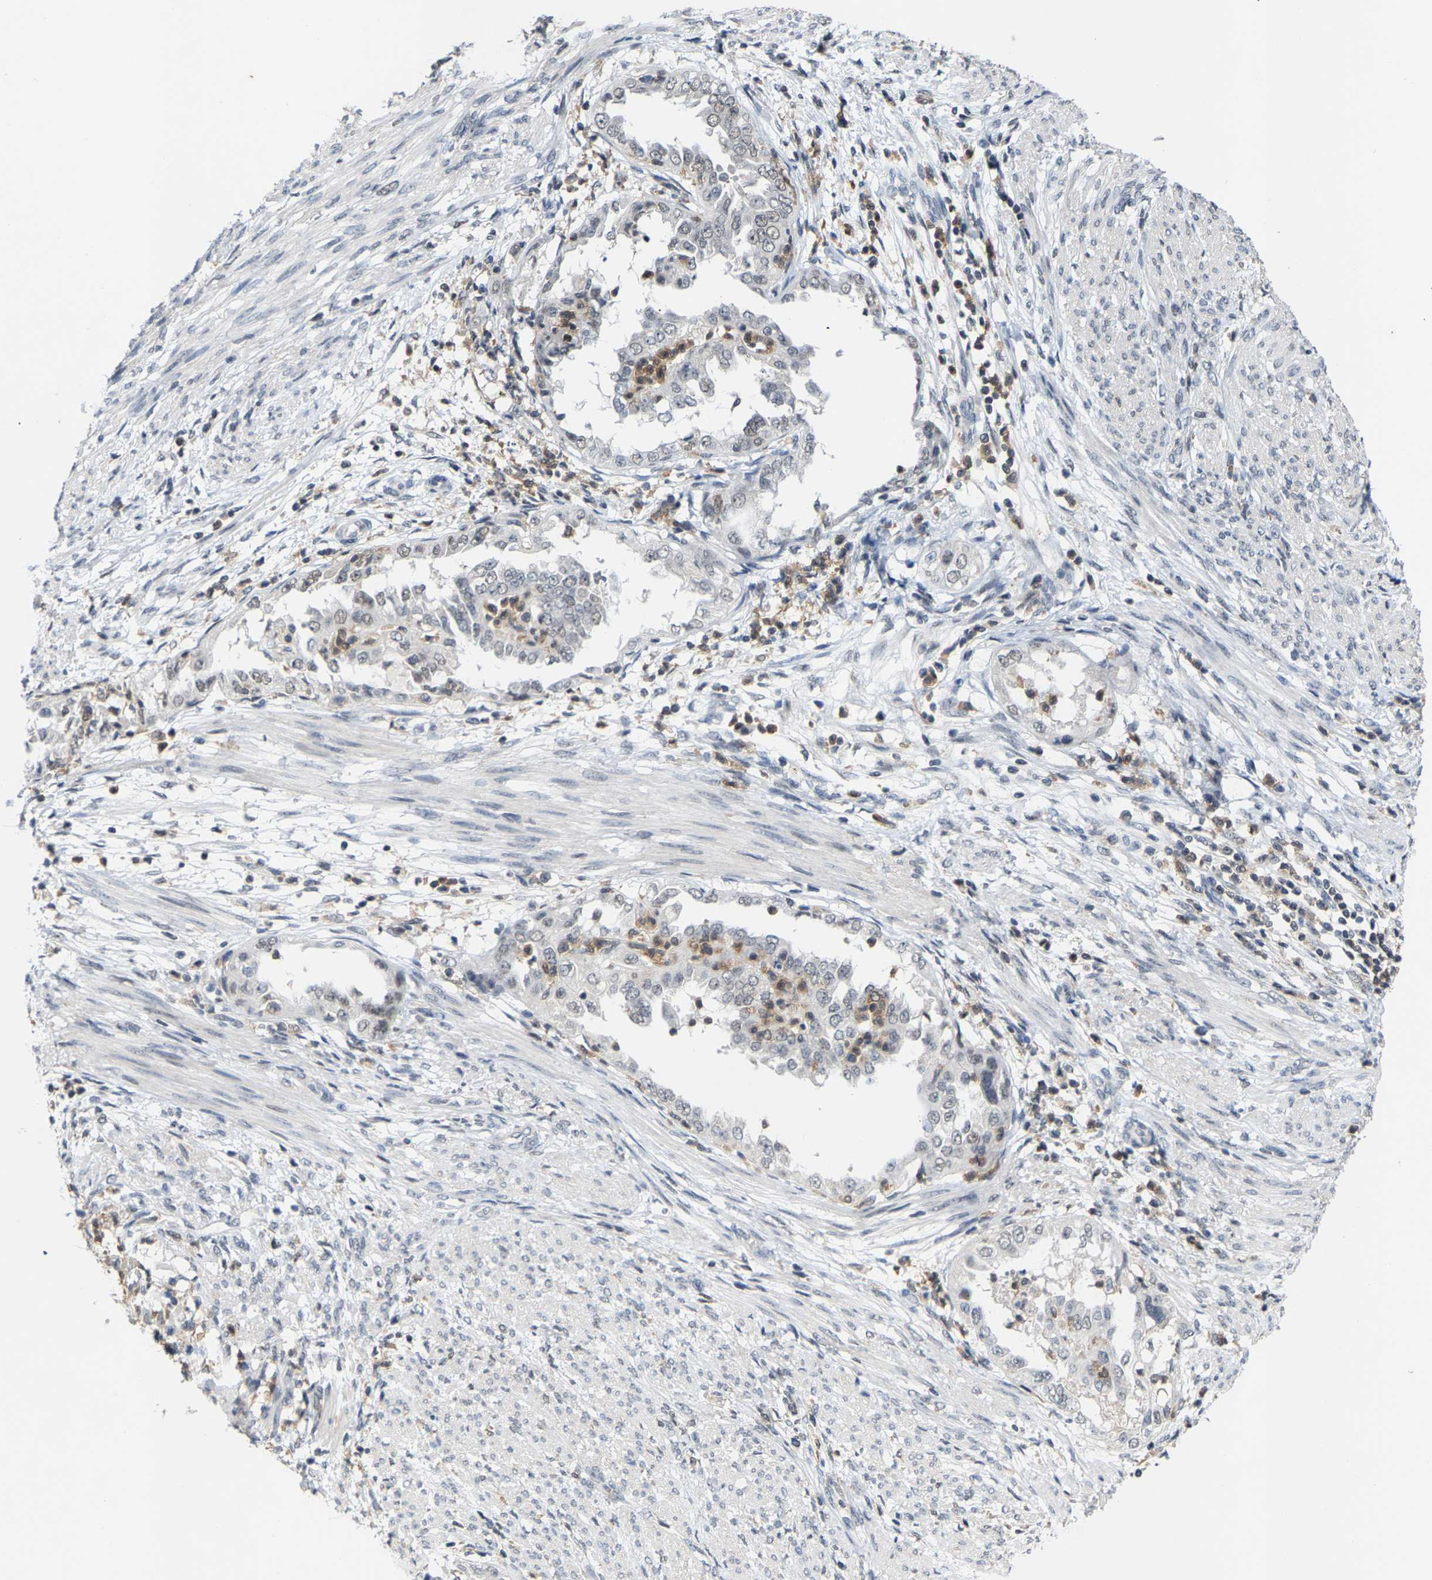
{"staining": {"intensity": "negative", "quantity": "none", "location": "none"}, "tissue": "endometrial cancer", "cell_type": "Tumor cells", "image_type": "cancer", "snomed": [{"axis": "morphology", "description": "Adenocarcinoma, NOS"}, {"axis": "topography", "description": "Endometrium"}], "caption": "This is a histopathology image of immunohistochemistry (IHC) staining of endometrial adenocarcinoma, which shows no positivity in tumor cells.", "gene": "FGD3", "patient": {"sex": "female", "age": 85}}